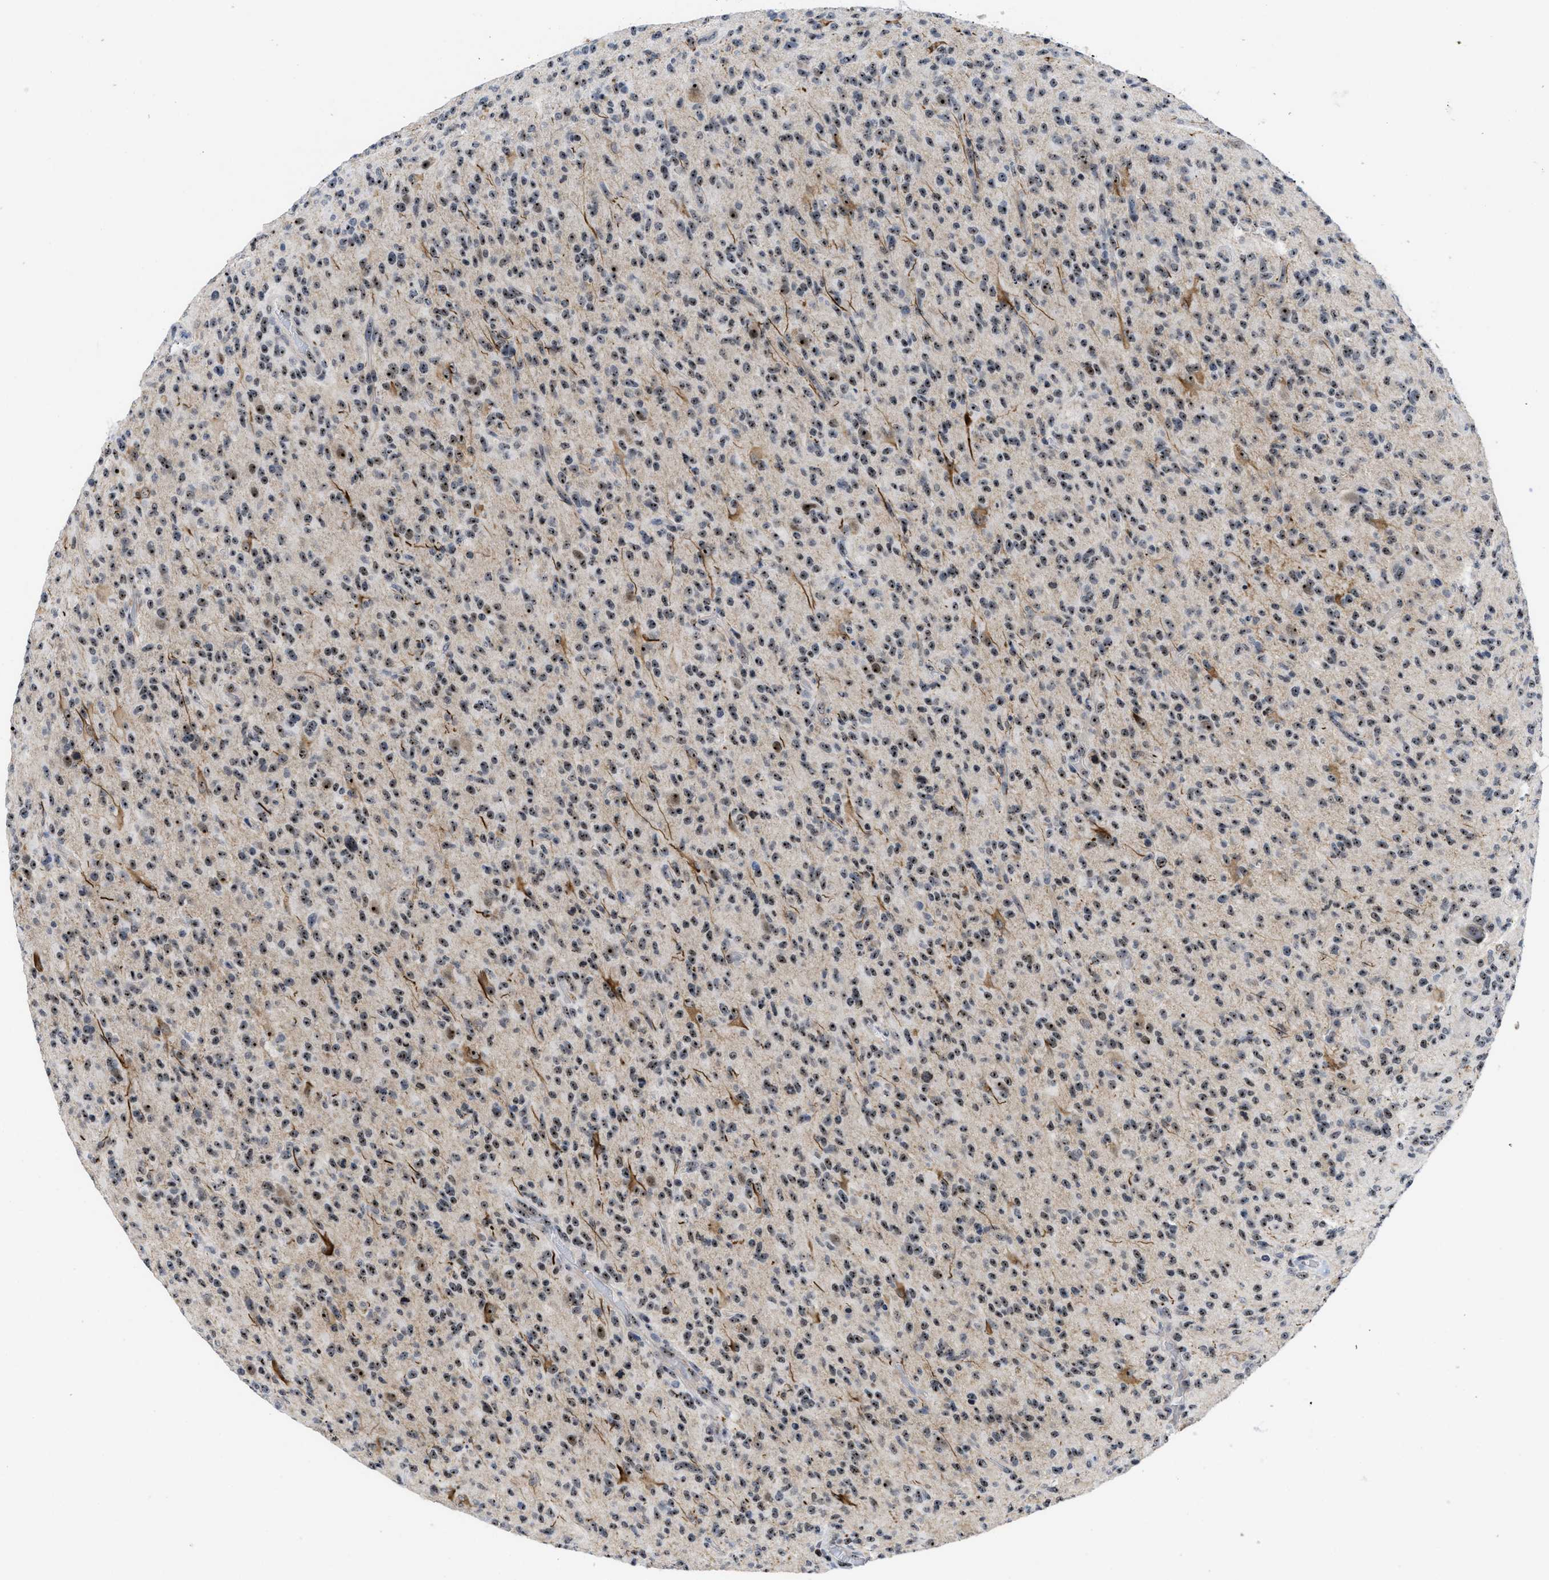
{"staining": {"intensity": "moderate", "quantity": ">75%", "location": "nuclear"}, "tissue": "glioma", "cell_type": "Tumor cells", "image_type": "cancer", "snomed": [{"axis": "morphology", "description": "Glioma, malignant, High grade"}, {"axis": "topography", "description": "Brain"}], "caption": "This image demonstrates IHC staining of human glioma, with medium moderate nuclear expression in about >75% of tumor cells.", "gene": "NOP58", "patient": {"sex": "male", "age": 71}}